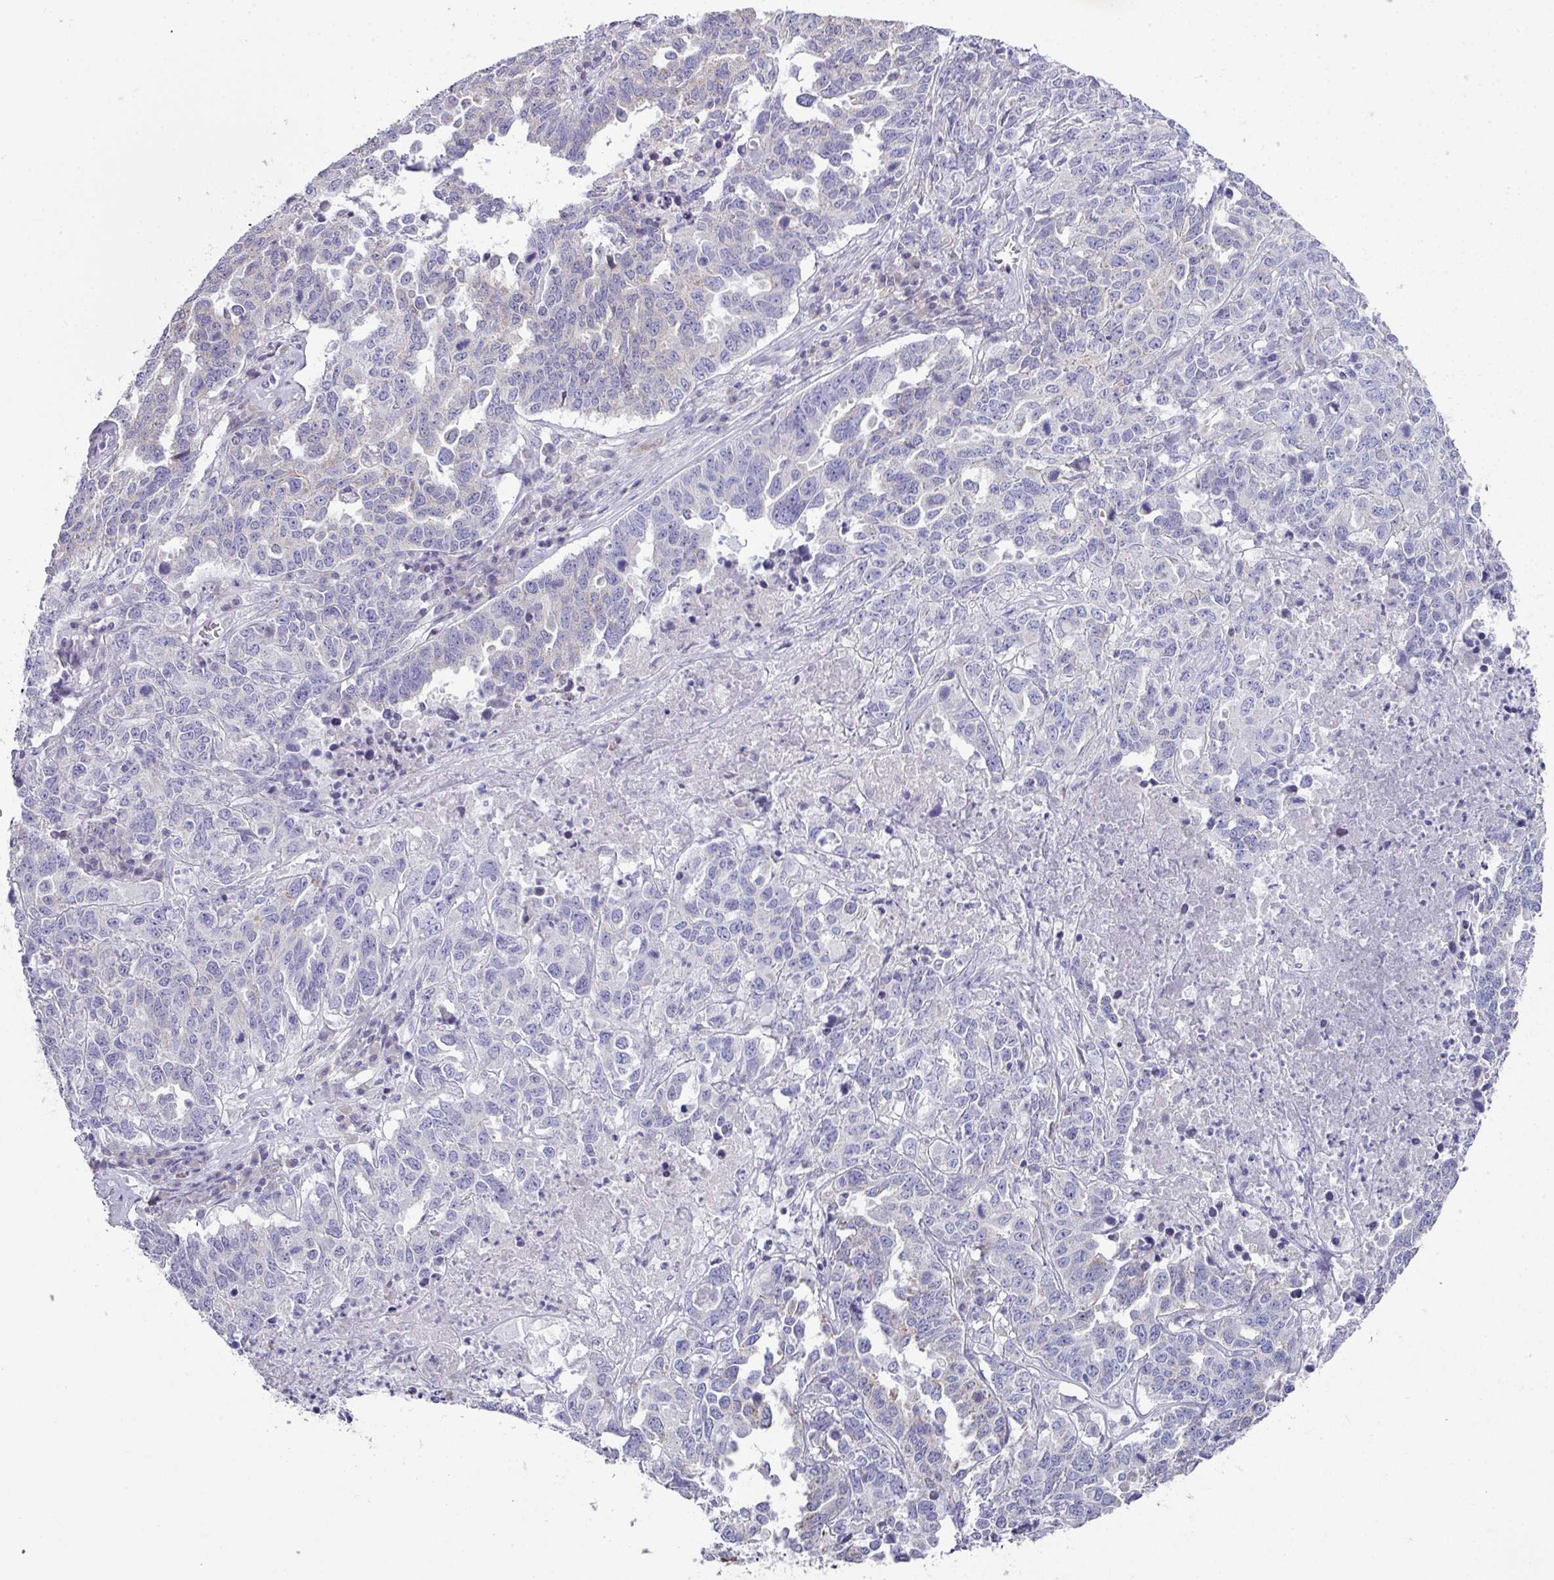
{"staining": {"intensity": "weak", "quantity": "<25%", "location": "cytoplasmic/membranous"}, "tissue": "ovarian cancer", "cell_type": "Tumor cells", "image_type": "cancer", "snomed": [{"axis": "morphology", "description": "Carcinoma, endometroid"}, {"axis": "topography", "description": "Ovary"}], "caption": "Tumor cells are negative for brown protein staining in endometroid carcinoma (ovarian).", "gene": "DEFB115", "patient": {"sex": "female", "age": 62}}